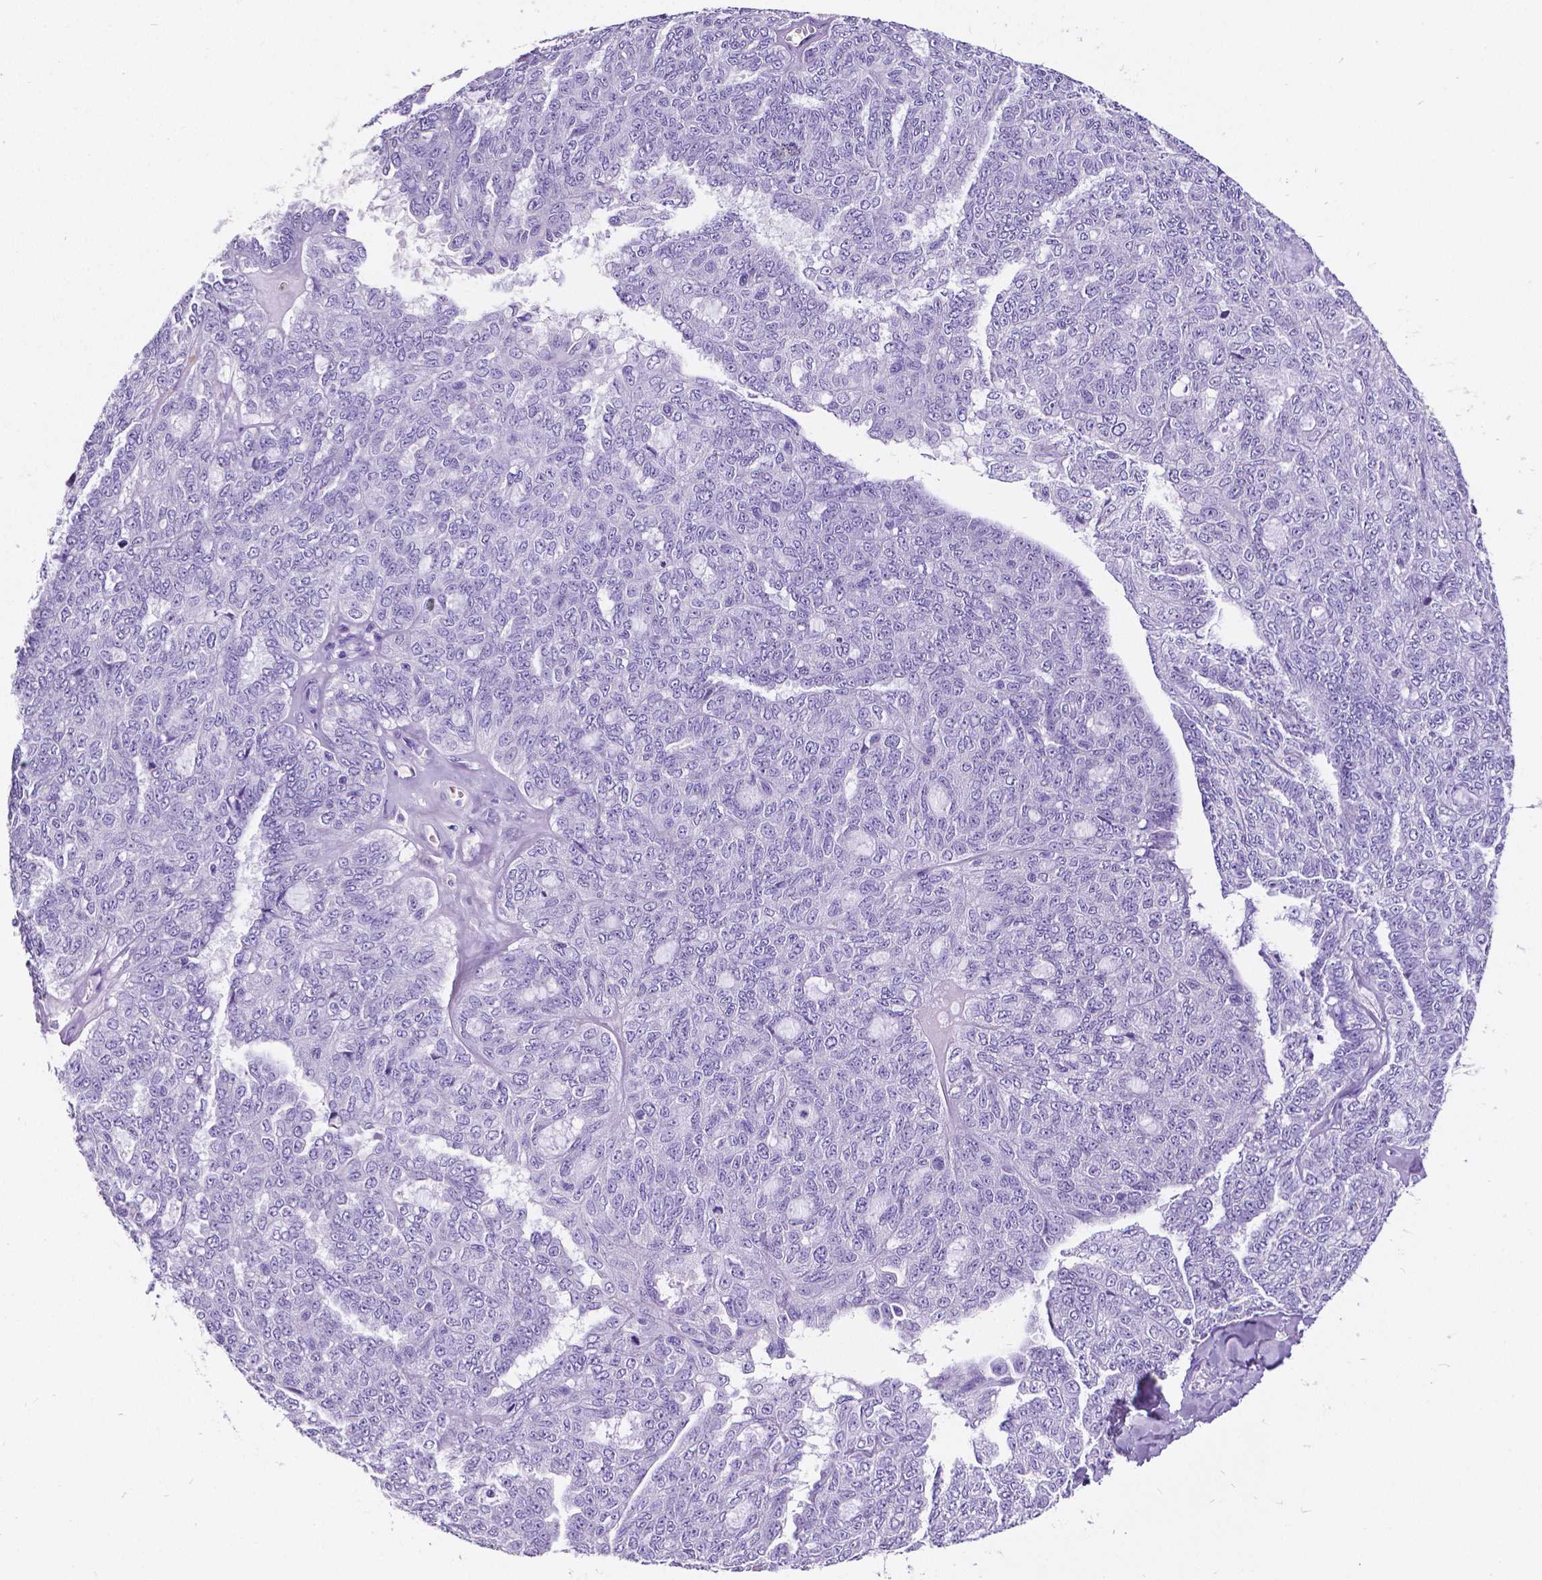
{"staining": {"intensity": "negative", "quantity": "none", "location": "none"}, "tissue": "ovarian cancer", "cell_type": "Tumor cells", "image_type": "cancer", "snomed": [{"axis": "morphology", "description": "Cystadenocarcinoma, serous, NOS"}, {"axis": "topography", "description": "Ovary"}], "caption": "Tumor cells show no significant protein positivity in serous cystadenocarcinoma (ovarian).", "gene": "SATB2", "patient": {"sex": "female", "age": 71}}